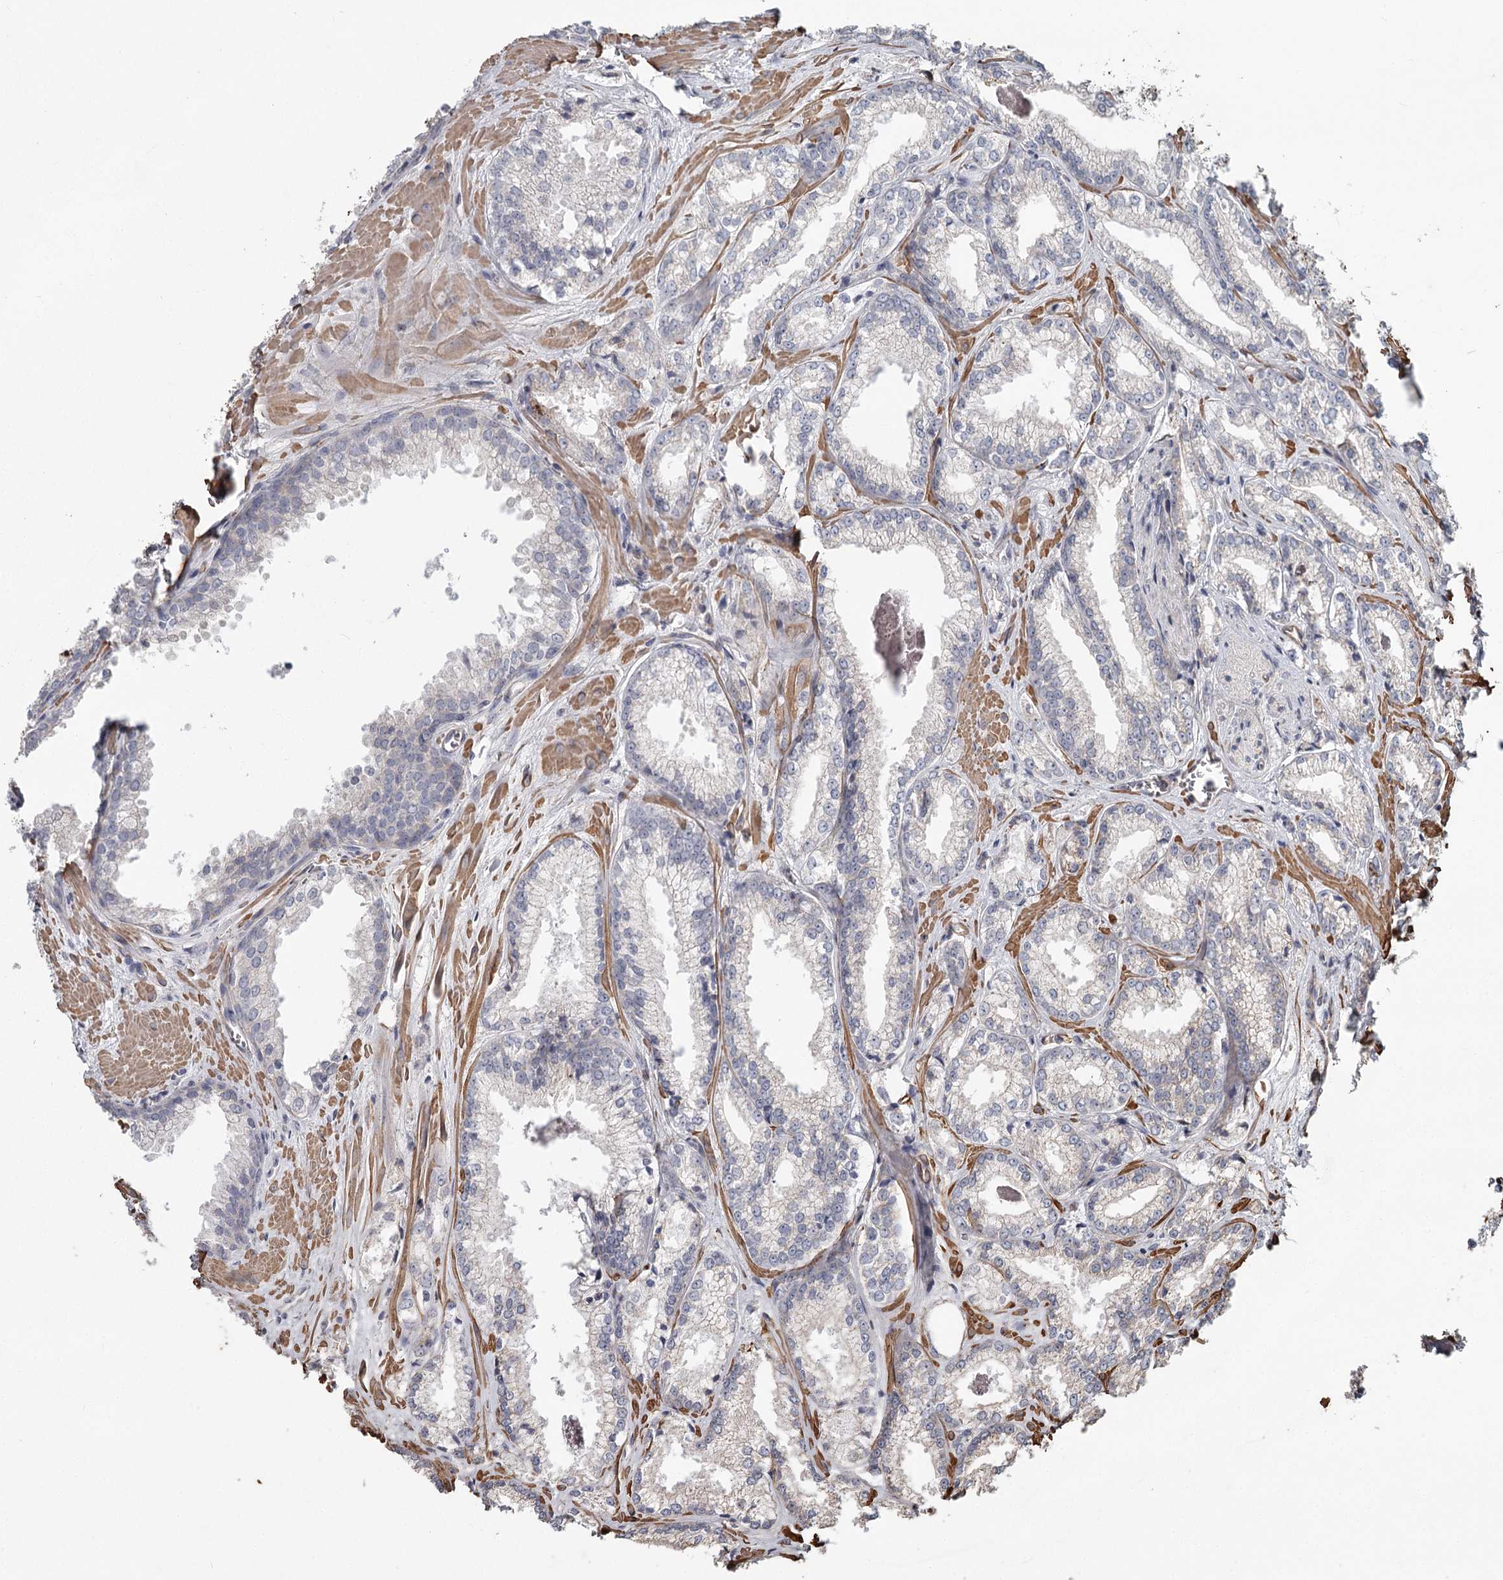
{"staining": {"intensity": "negative", "quantity": "none", "location": "none"}, "tissue": "prostate cancer", "cell_type": "Tumor cells", "image_type": "cancer", "snomed": [{"axis": "morphology", "description": "Adenocarcinoma, Low grade"}, {"axis": "topography", "description": "Prostate"}], "caption": "High power microscopy image of an immunohistochemistry (IHC) histopathology image of prostate cancer, revealing no significant staining in tumor cells.", "gene": "DHRS9", "patient": {"sex": "male", "age": 47}}